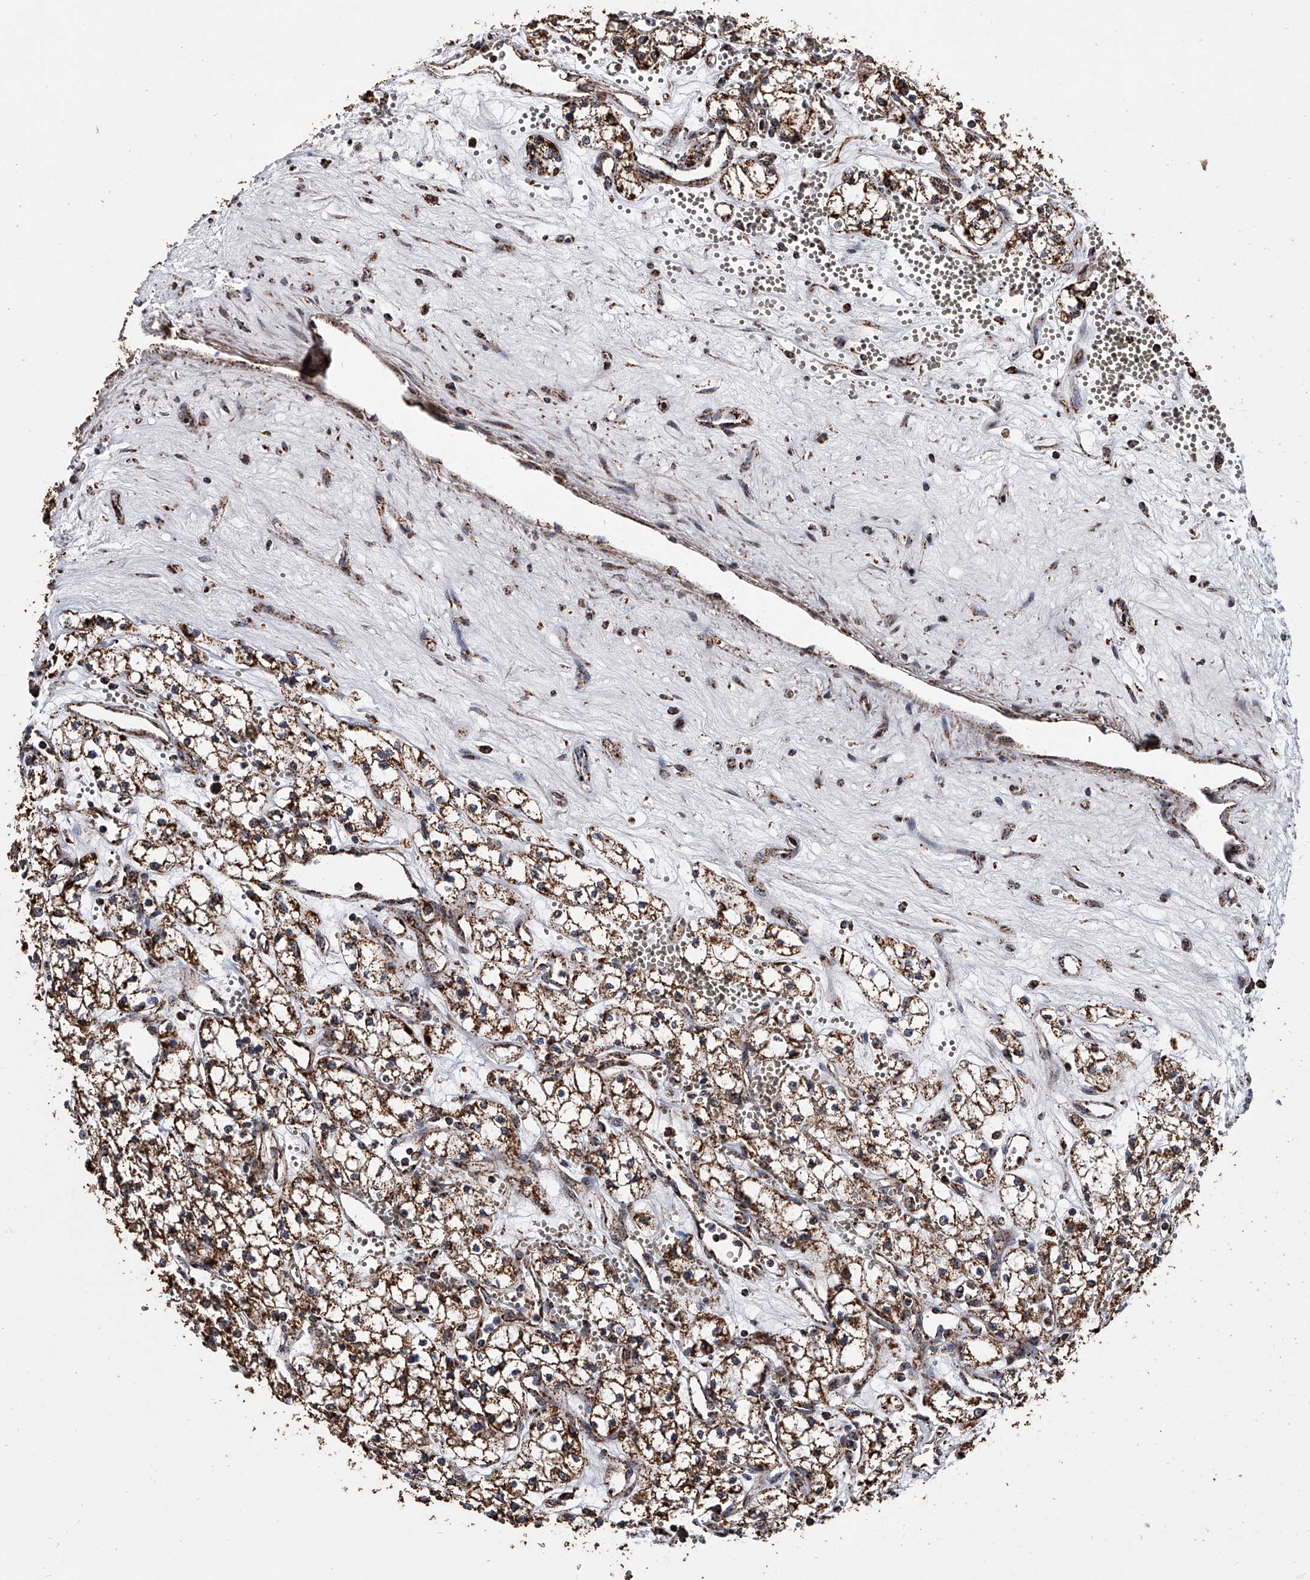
{"staining": {"intensity": "strong", "quantity": ">75%", "location": "cytoplasmic/membranous"}, "tissue": "renal cancer", "cell_type": "Tumor cells", "image_type": "cancer", "snomed": [{"axis": "morphology", "description": "Adenocarcinoma, NOS"}, {"axis": "topography", "description": "Kidney"}], "caption": "The histopathology image shows staining of renal cancer (adenocarcinoma), revealing strong cytoplasmic/membranous protein expression (brown color) within tumor cells.", "gene": "SMPDL3A", "patient": {"sex": "male", "age": 59}}